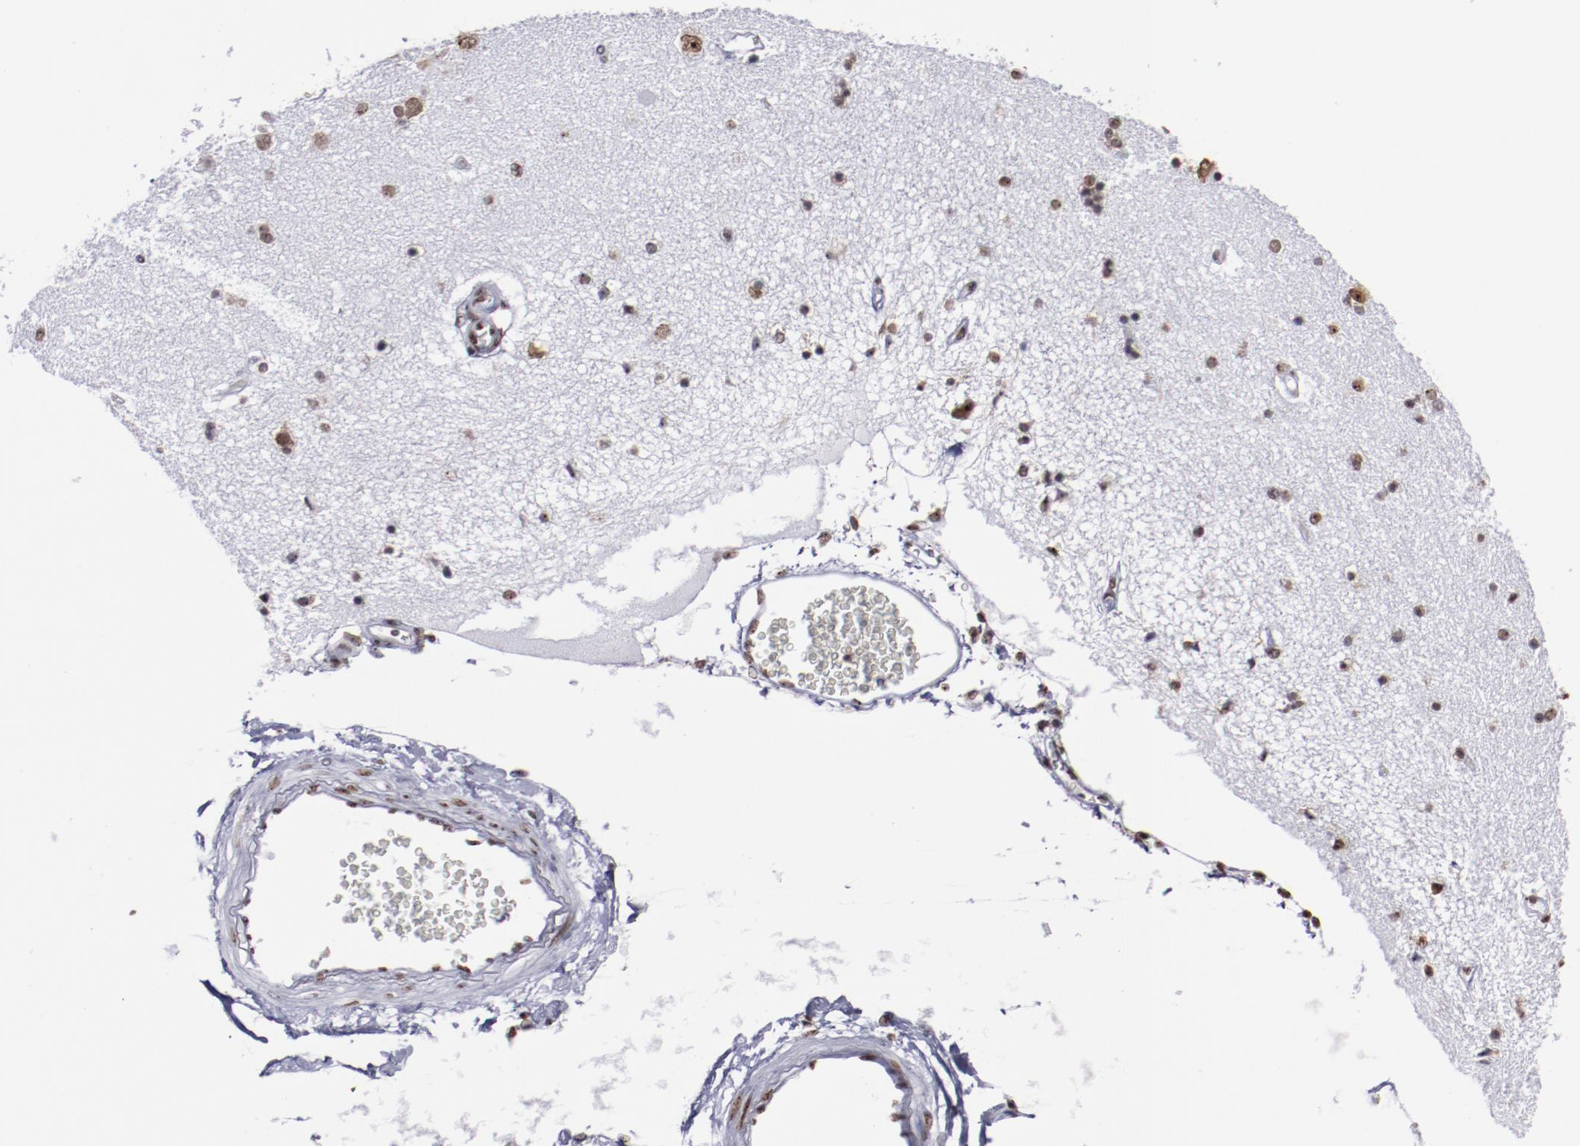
{"staining": {"intensity": "weak", "quantity": "25%-75%", "location": "nuclear"}, "tissue": "hippocampus", "cell_type": "Glial cells", "image_type": "normal", "snomed": [{"axis": "morphology", "description": "Normal tissue, NOS"}, {"axis": "topography", "description": "Hippocampus"}], "caption": "Unremarkable hippocampus demonstrates weak nuclear expression in about 25%-75% of glial cells, visualized by immunohistochemistry.", "gene": "HNRNPA1L3", "patient": {"sex": "female", "age": 54}}